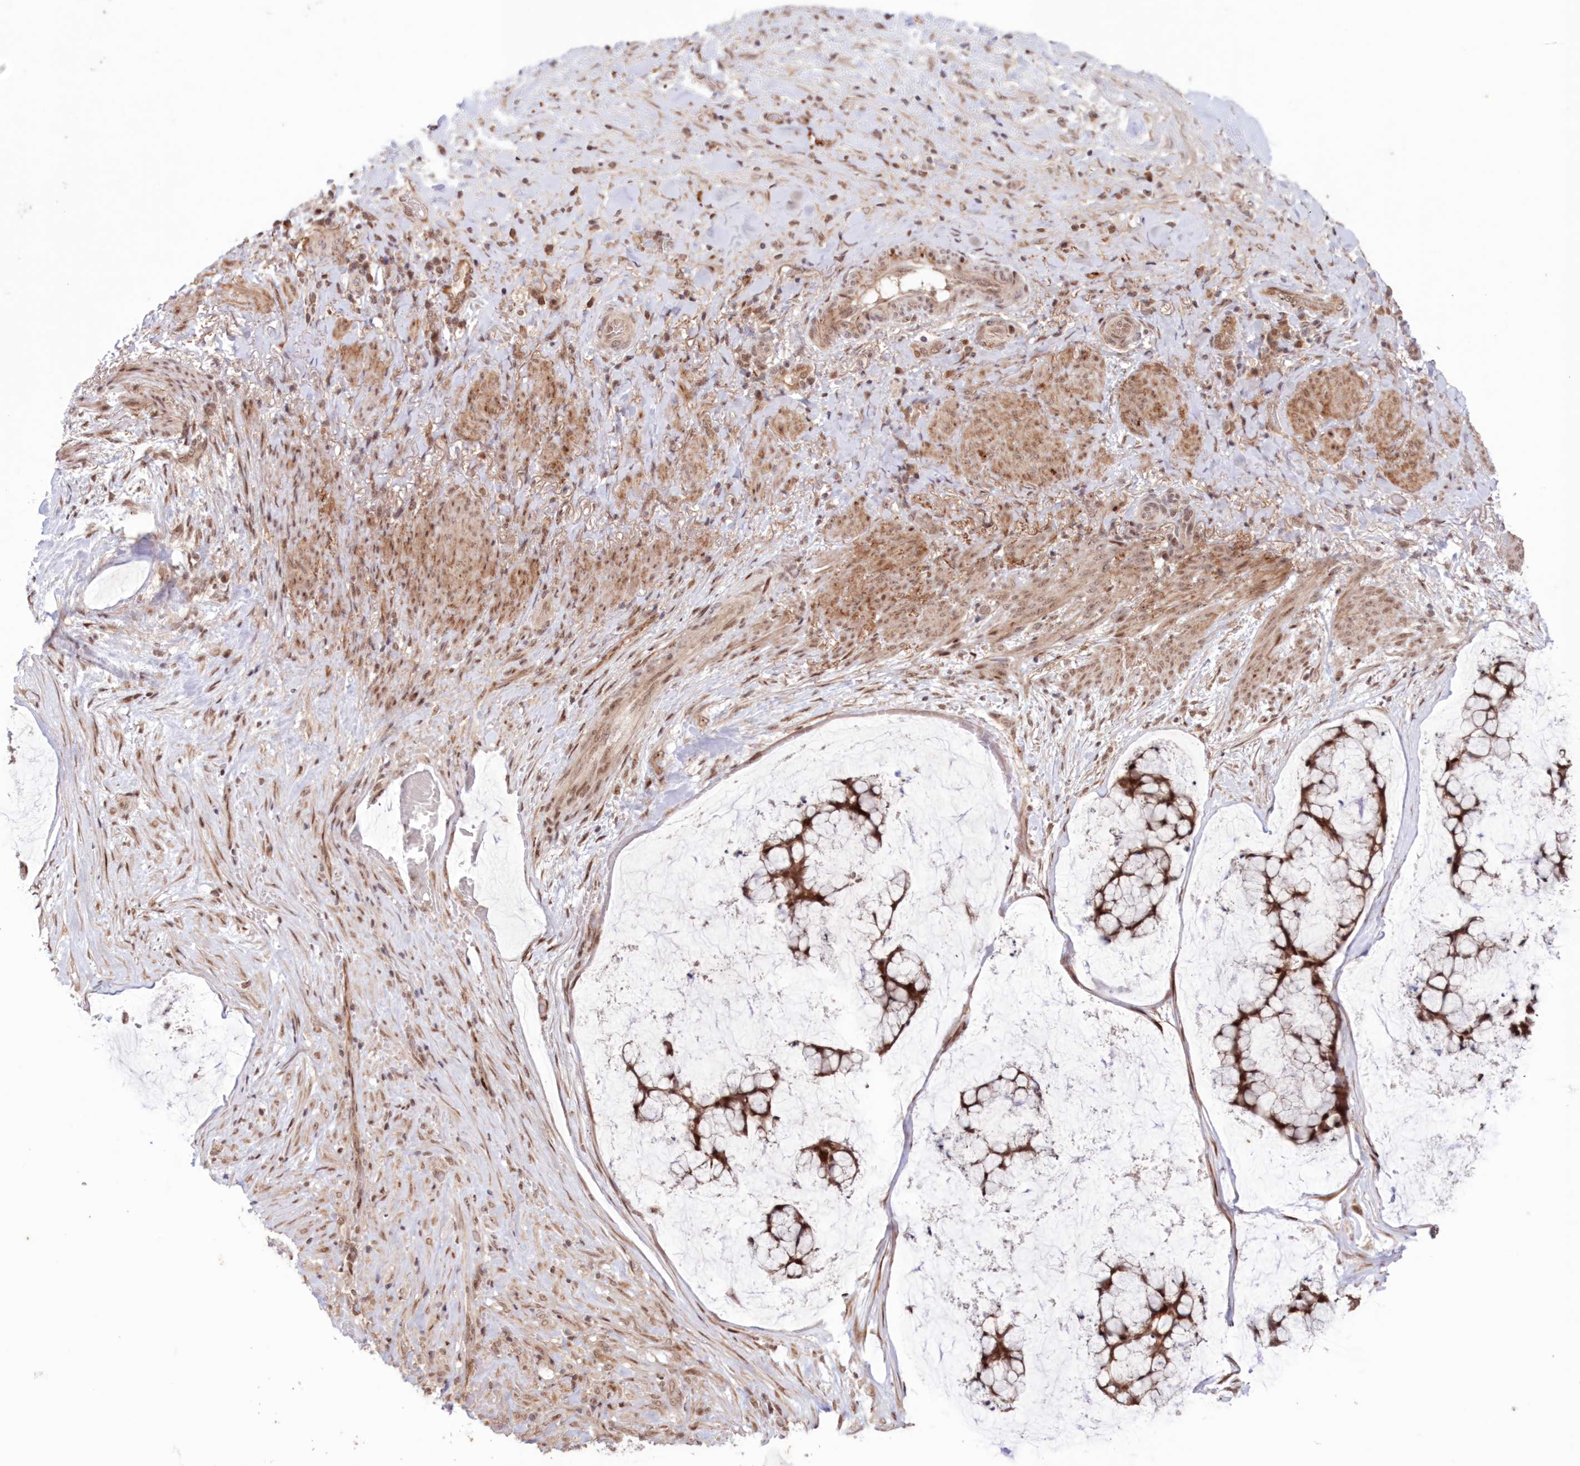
{"staining": {"intensity": "moderate", "quantity": ">75%", "location": "nuclear"}, "tissue": "ovarian cancer", "cell_type": "Tumor cells", "image_type": "cancer", "snomed": [{"axis": "morphology", "description": "Cystadenocarcinoma, mucinous, NOS"}, {"axis": "topography", "description": "Ovary"}], "caption": "This histopathology image exhibits IHC staining of mucinous cystadenocarcinoma (ovarian), with medium moderate nuclear positivity in about >75% of tumor cells.", "gene": "NOA1", "patient": {"sex": "female", "age": 42}}